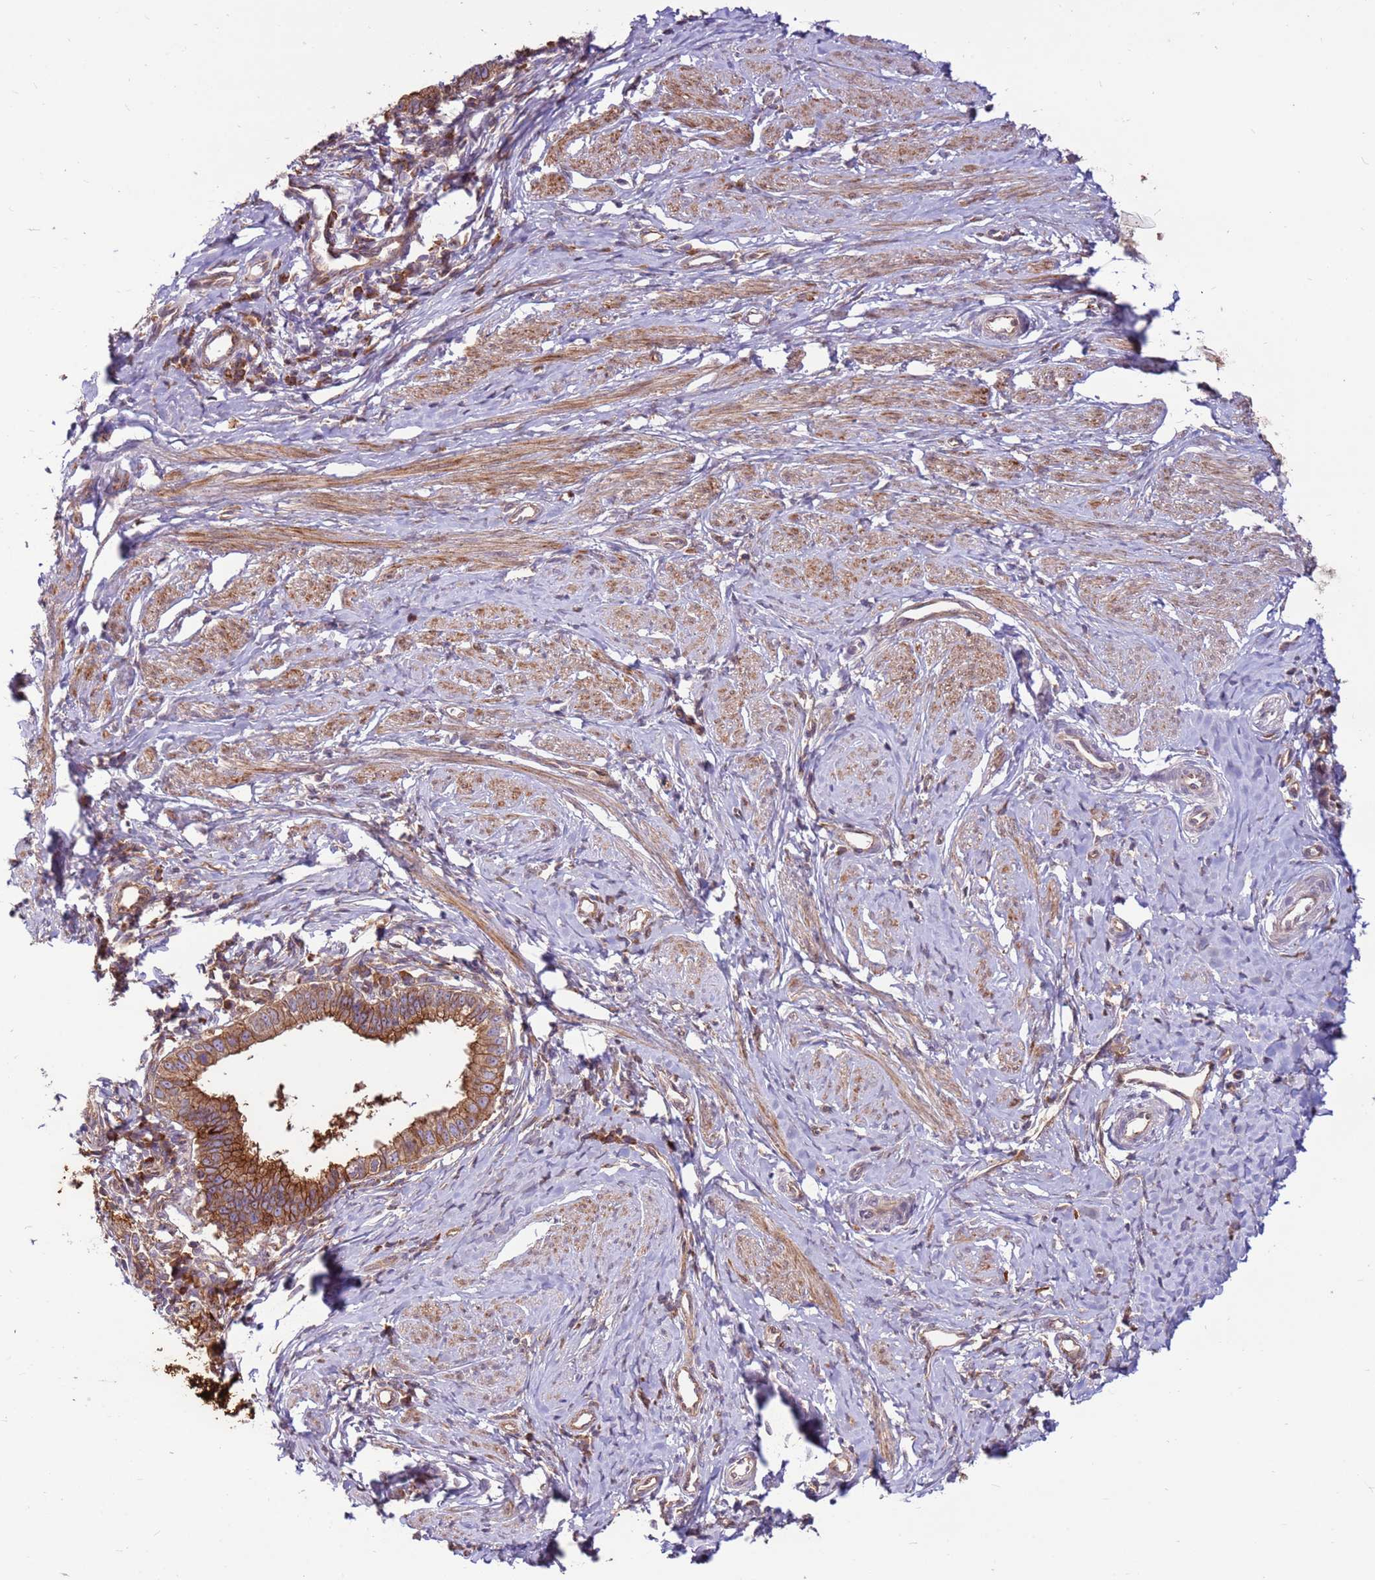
{"staining": {"intensity": "moderate", "quantity": ">75%", "location": "cytoplasmic/membranous"}, "tissue": "cervical cancer", "cell_type": "Tumor cells", "image_type": "cancer", "snomed": [{"axis": "morphology", "description": "Adenocarcinoma, NOS"}, {"axis": "topography", "description": "Cervix"}], "caption": "A histopathology image of cervical cancer (adenocarcinoma) stained for a protein shows moderate cytoplasmic/membranous brown staining in tumor cells.", "gene": "DDX19B", "patient": {"sex": "female", "age": 36}}